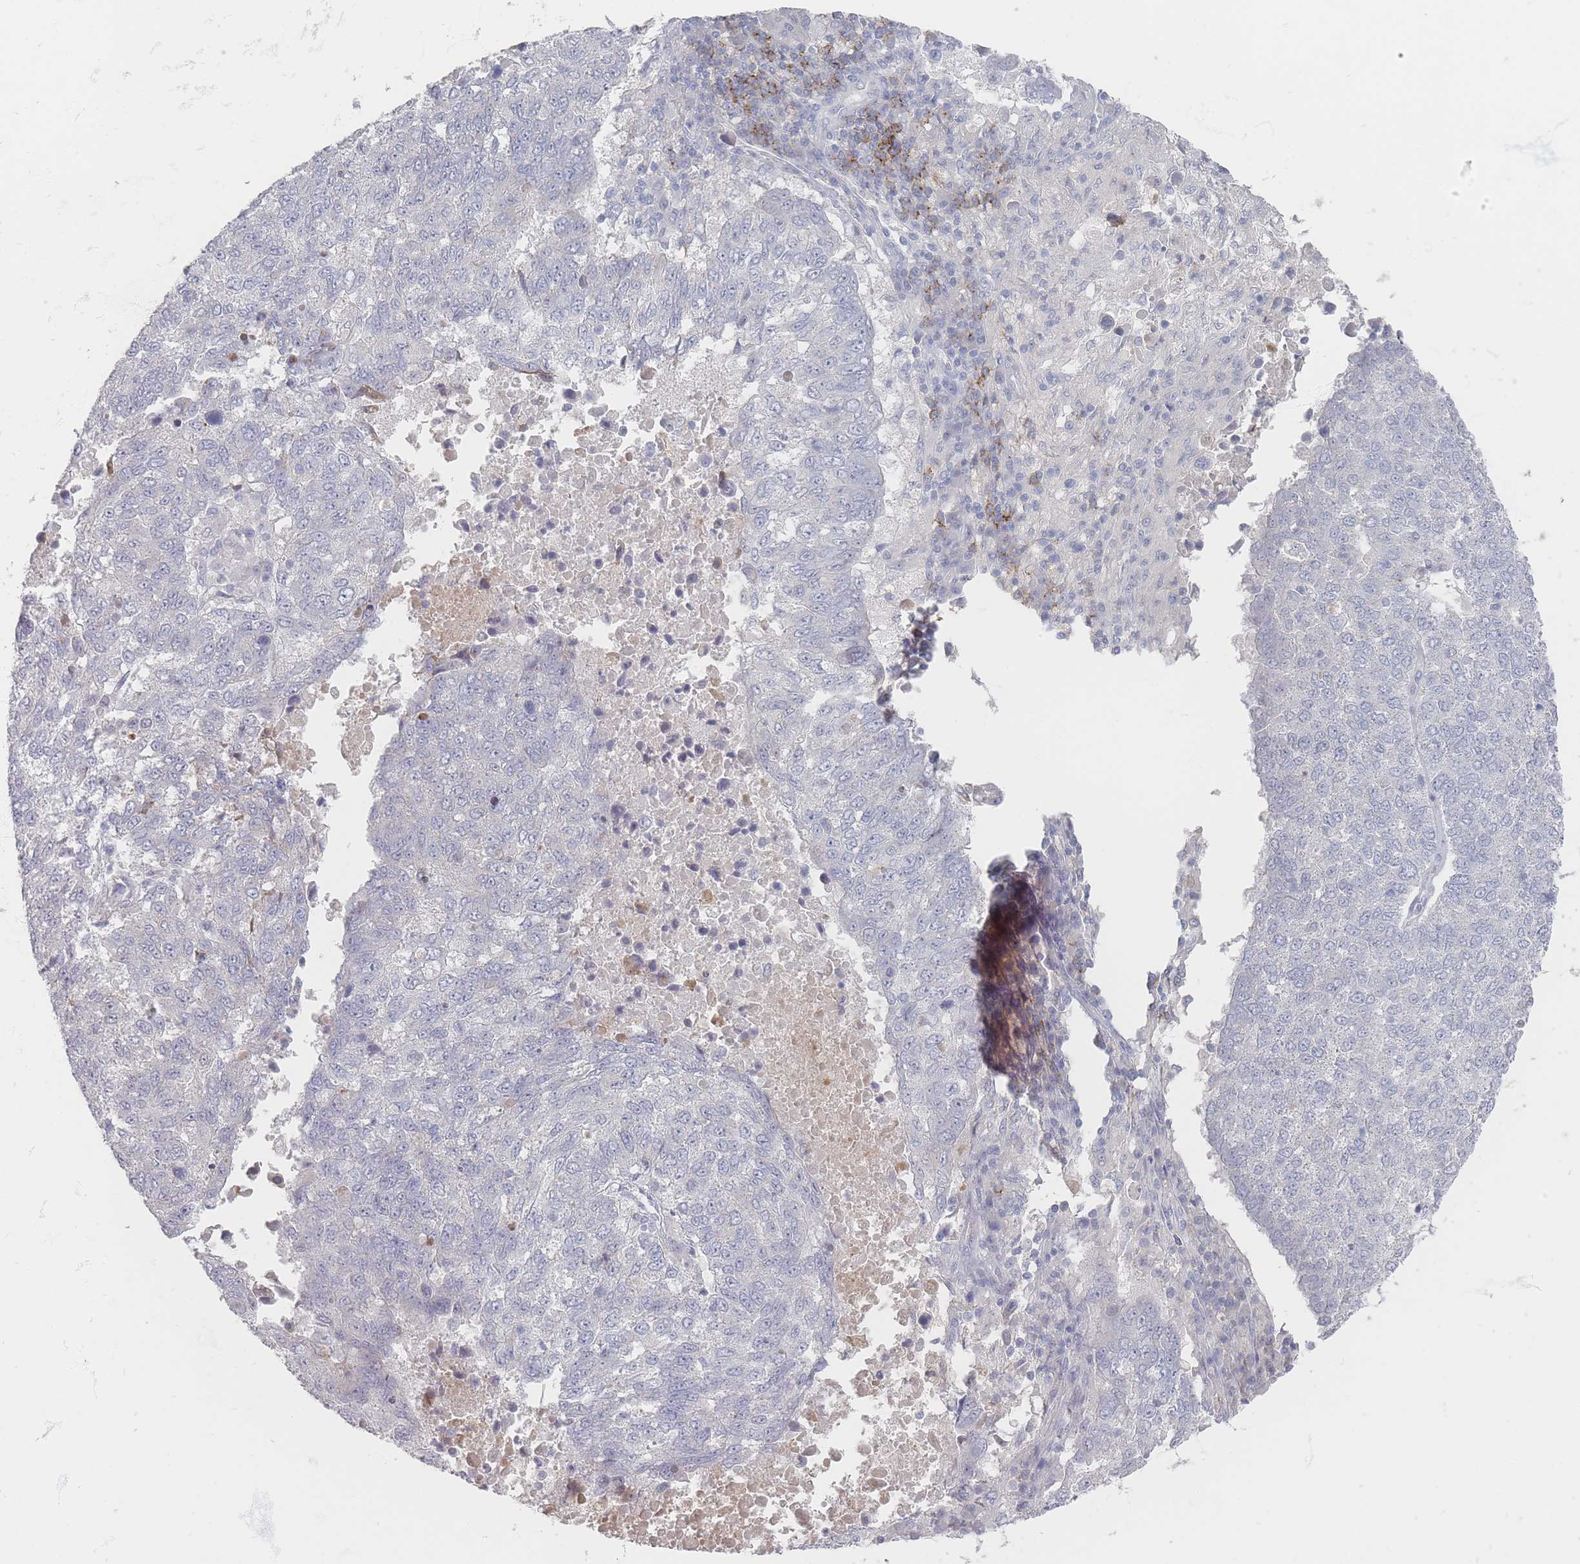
{"staining": {"intensity": "negative", "quantity": "none", "location": "none"}, "tissue": "lung cancer", "cell_type": "Tumor cells", "image_type": "cancer", "snomed": [{"axis": "morphology", "description": "Squamous cell carcinoma, NOS"}, {"axis": "topography", "description": "Lung"}], "caption": "Immunohistochemical staining of lung squamous cell carcinoma reveals no significant staining in tumor cells. Brightfield microscopy of immunohistochemistry (IHC) stained with DAB (3,3'-diaminobenzidine) (brown) and hematoxylin (blue), captured at high magnification.", "gene": "CD37", "patient": {"sex": "male", "age": 73}}